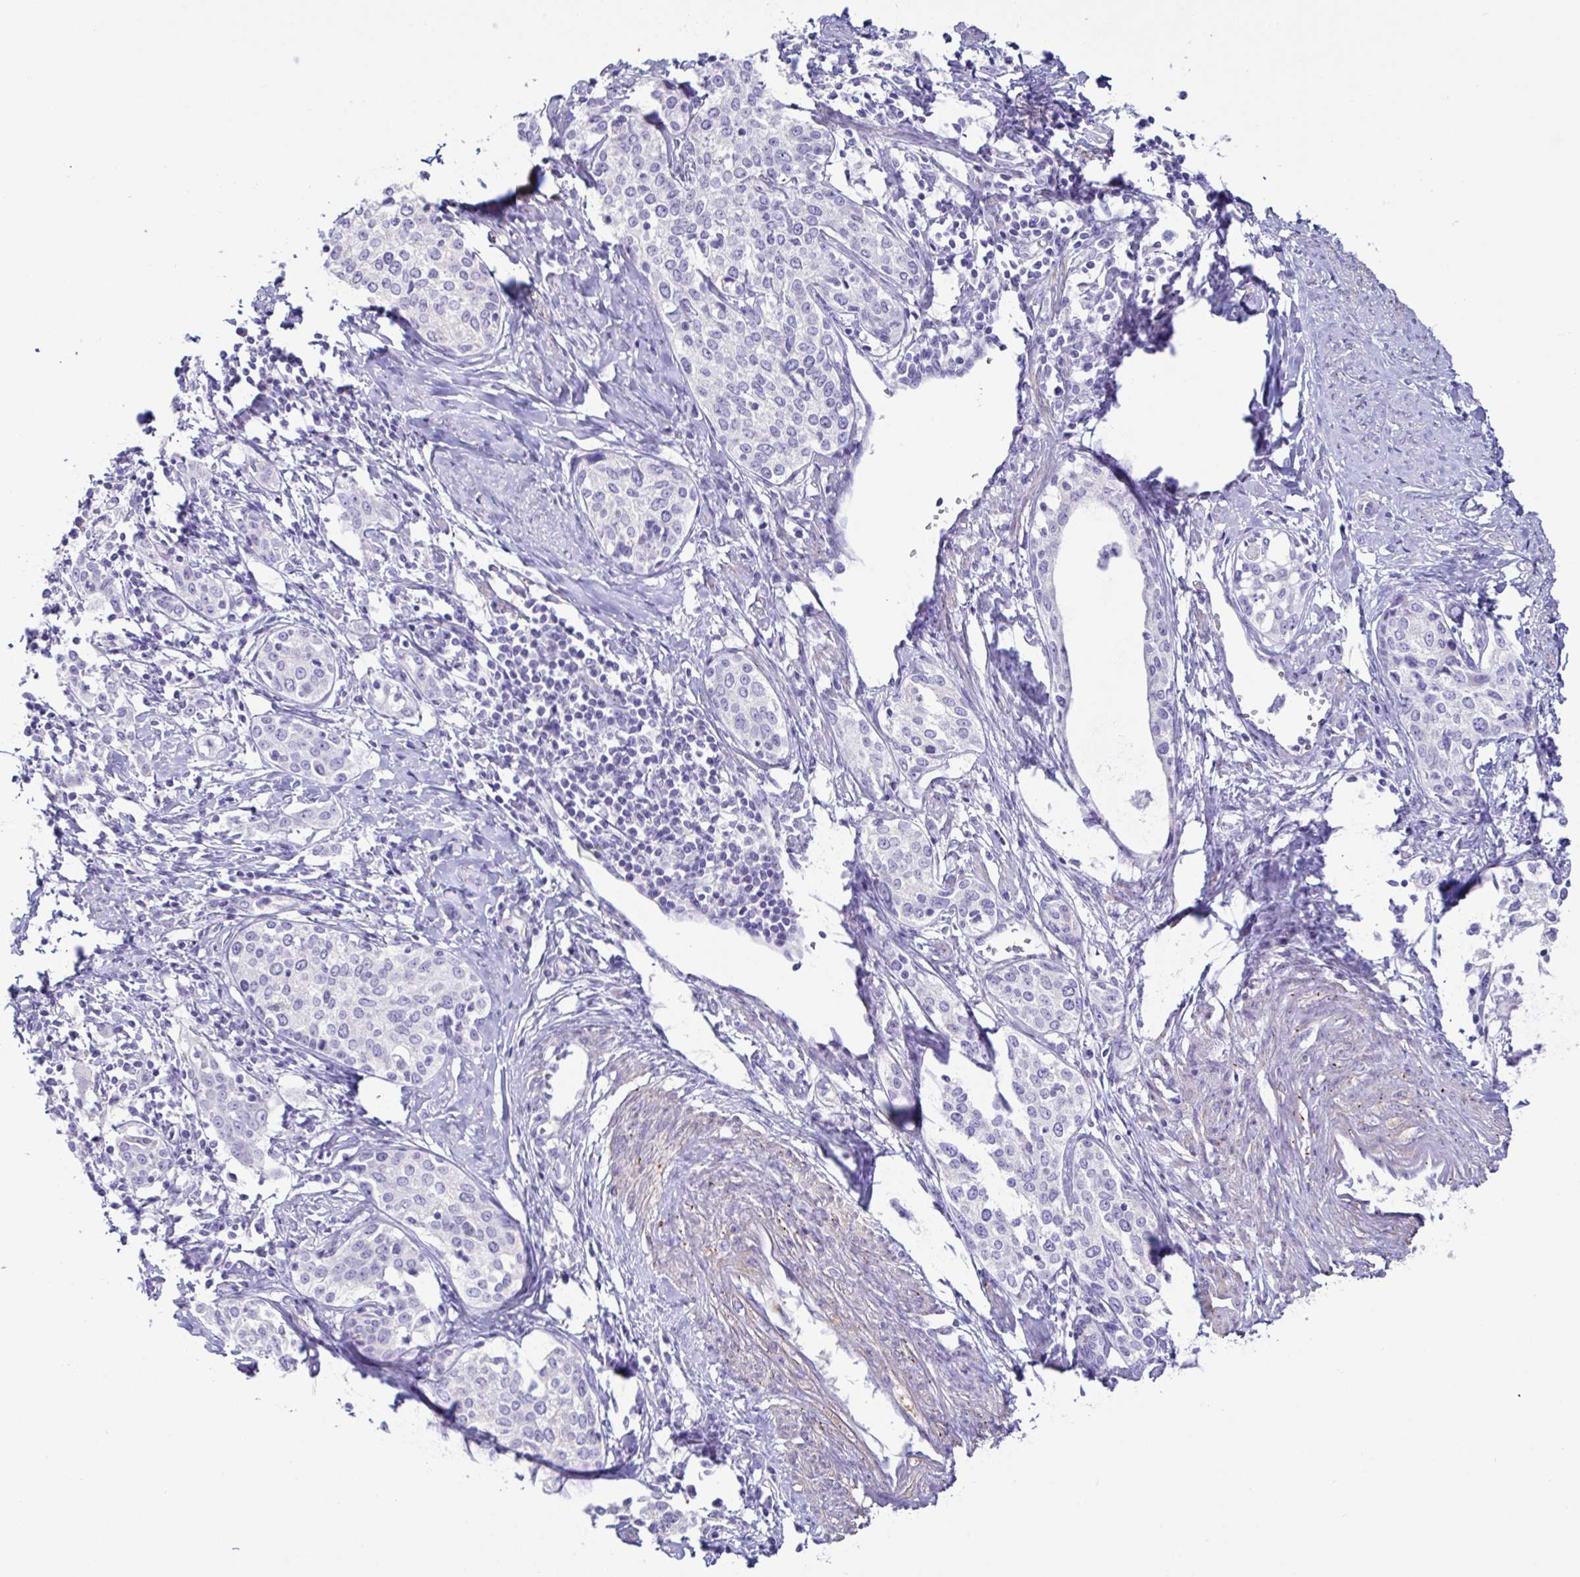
{"staining": {"intensity": "negative", "quantity": "none", "location": "none"}, "tissue": "cervical cancer", "cell_type": "Tumor cells", "image_type": "cancer", "snomed": [{"axis": "morphology", "description": "Squamous cell carcinoma, NOS"}, {"axis": "morphology", "description": "Adenocarcinoma, NOS"}, {"axis": "topography", "description": "Cervix"}], "caption": "A histopathology image of cervical cancer (squamous cell carcinoma) stained for a protein demonstrates no brown staining in tumor cells.", "gene": "MED11", "patient": {"sex": "female", "age": 52}}